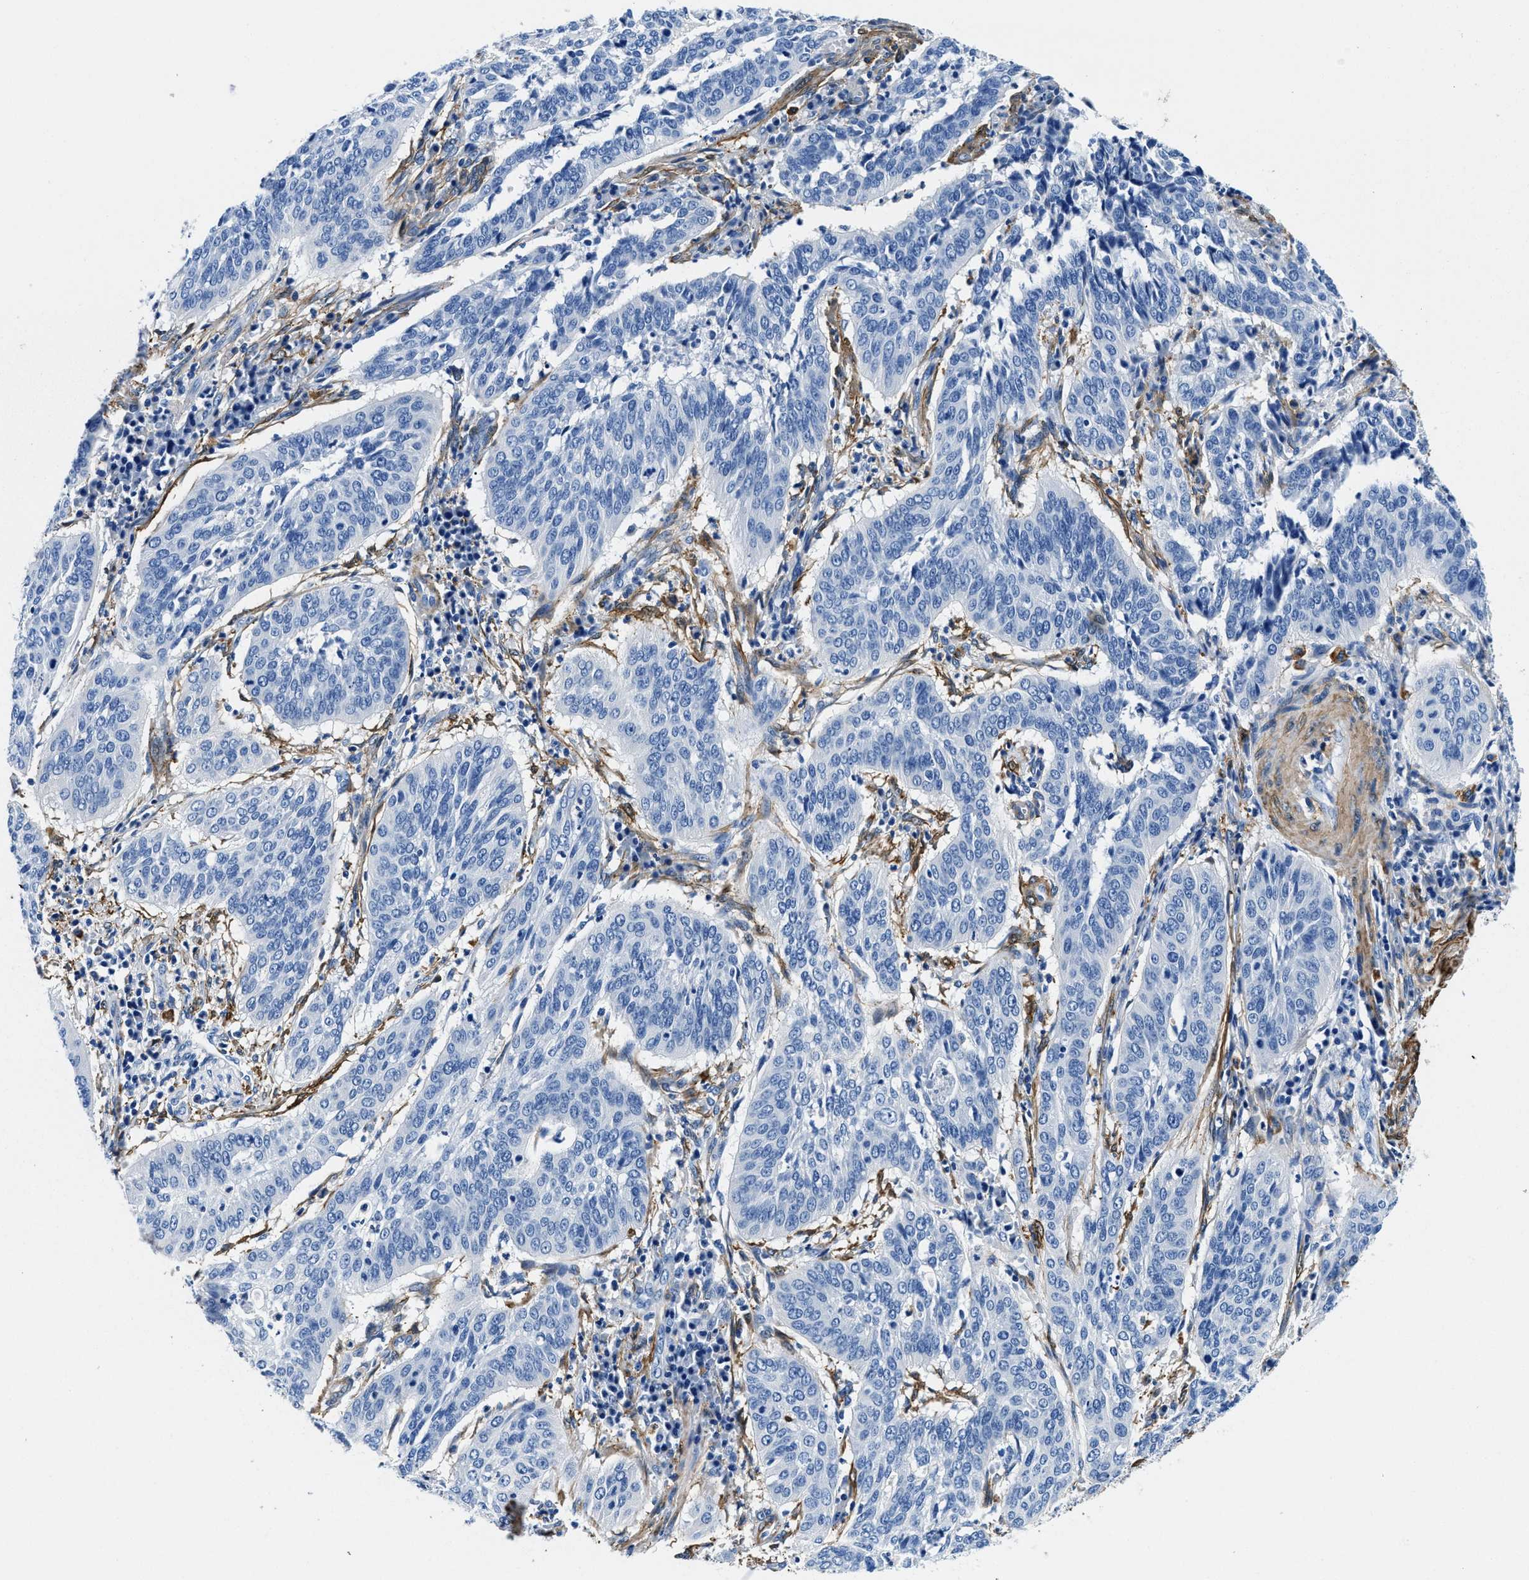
{"staining": {"intensity": "negative", "quantity": "none", "location": "none"}, "tissue": "cervical cancer", "cell_type": "Tumor cells", "image_type": "cancer", "snomed": [{"axis": "morphology", "description": "Normal tissue, NOS"}, {"axis": "morphology", "description": "Squamous cell carcinoma, NOS"}, {"axis": "topography", "description": "Cervix"}], "caption": "An image of human cervical cancer is negative for staining in tumor cells.", "gene": "TEX261", "patient": {"sex": "female", "age": 39}}